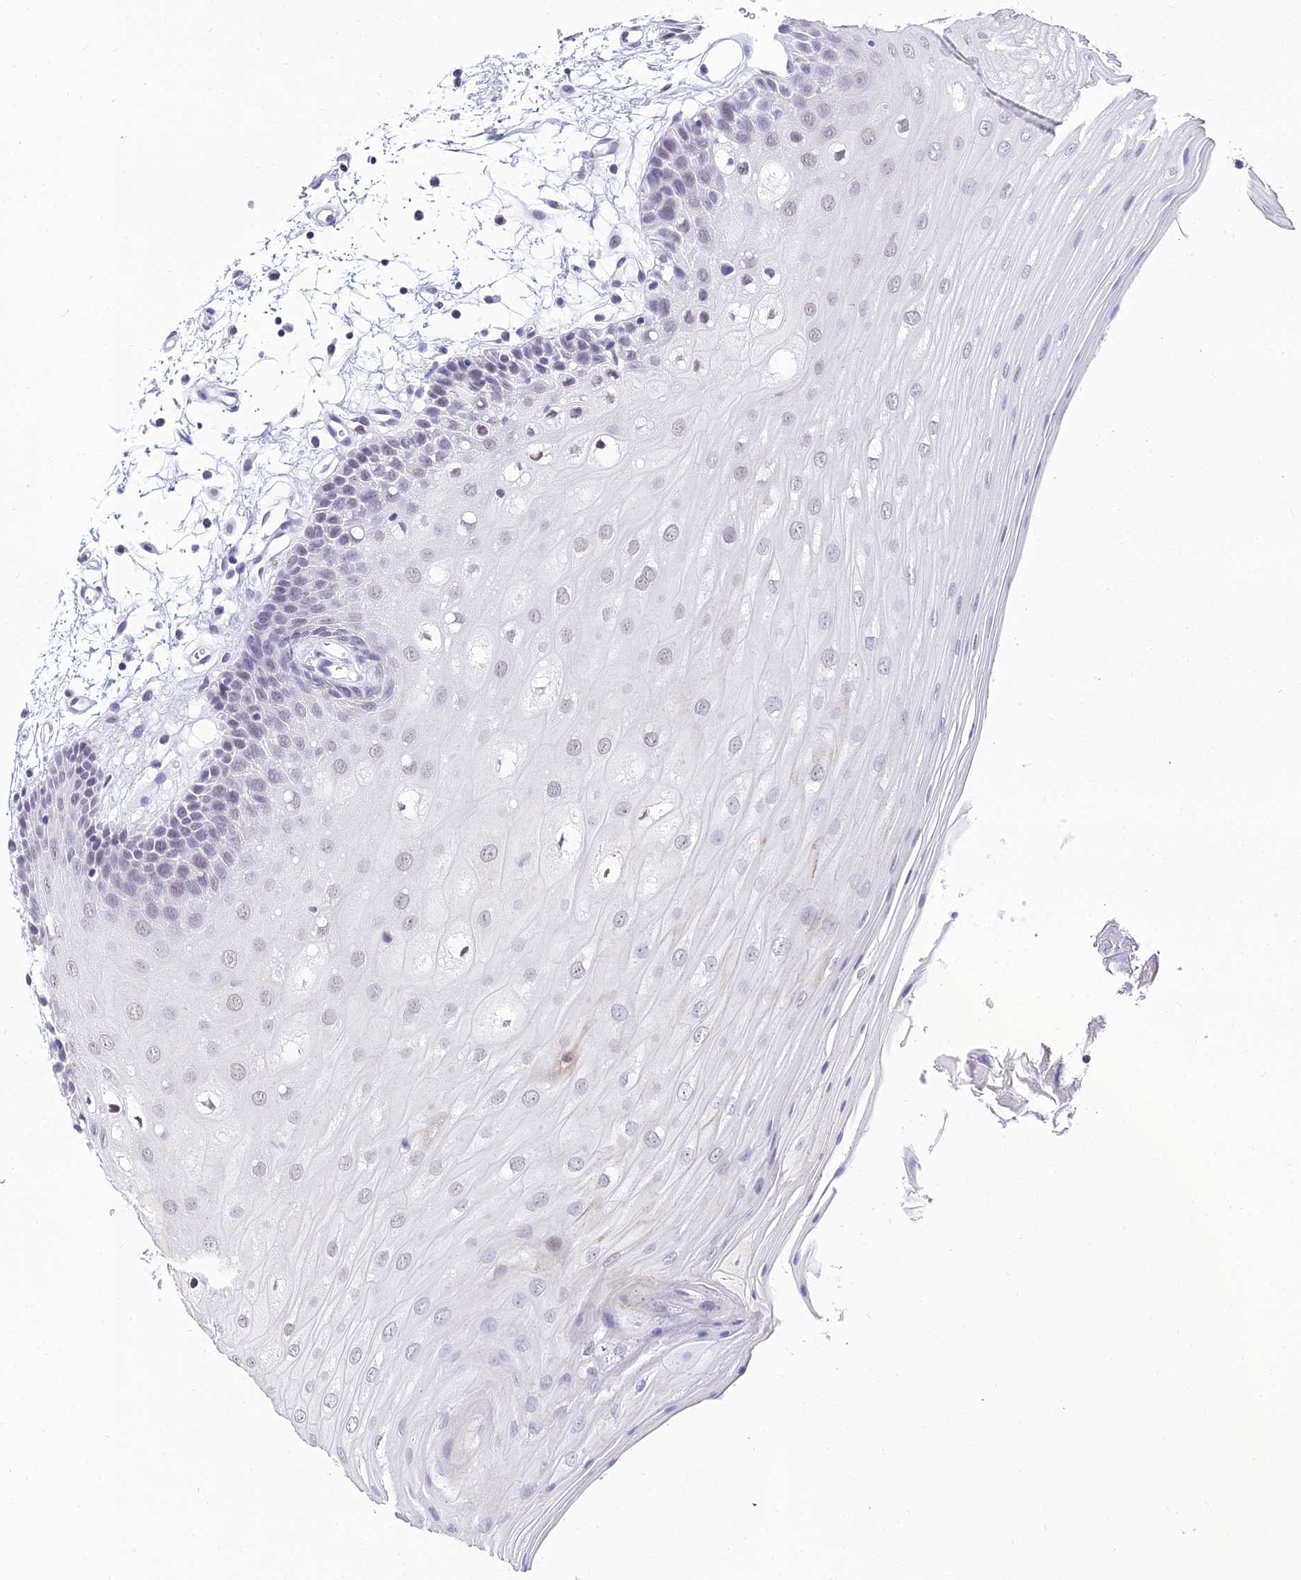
{"staining": {"intensity": "weak", "quantity": "<25%", "location": "nuclear"}, "tissue": "oral mucosa", "cell_type": "Squamous epithelial cells", "image_type": "normal", "snomed": [{"axis": "morphology", "description": "Normal tissue, NOS"}, {"axis": "topography", "description": "Oral tissue"}, {"axis": "topography", "description": "Tounge, NOS"}], "caption": "High magnification brightfield microscopy of unremarkable oral mucosa stained with DAB (brown) and counterstained with hematoxylin (blue): squamous epithelial cells show no significant expression. The staining was performed using DAB (3,3'-diaminobenzidine) to visualize the protein expression in brown, while the nuclei were stained in blue with hematoxylin (Magnification: 20x).", "gene": "PPP4R2", "patient": {"sex": "female", "age": 73}}